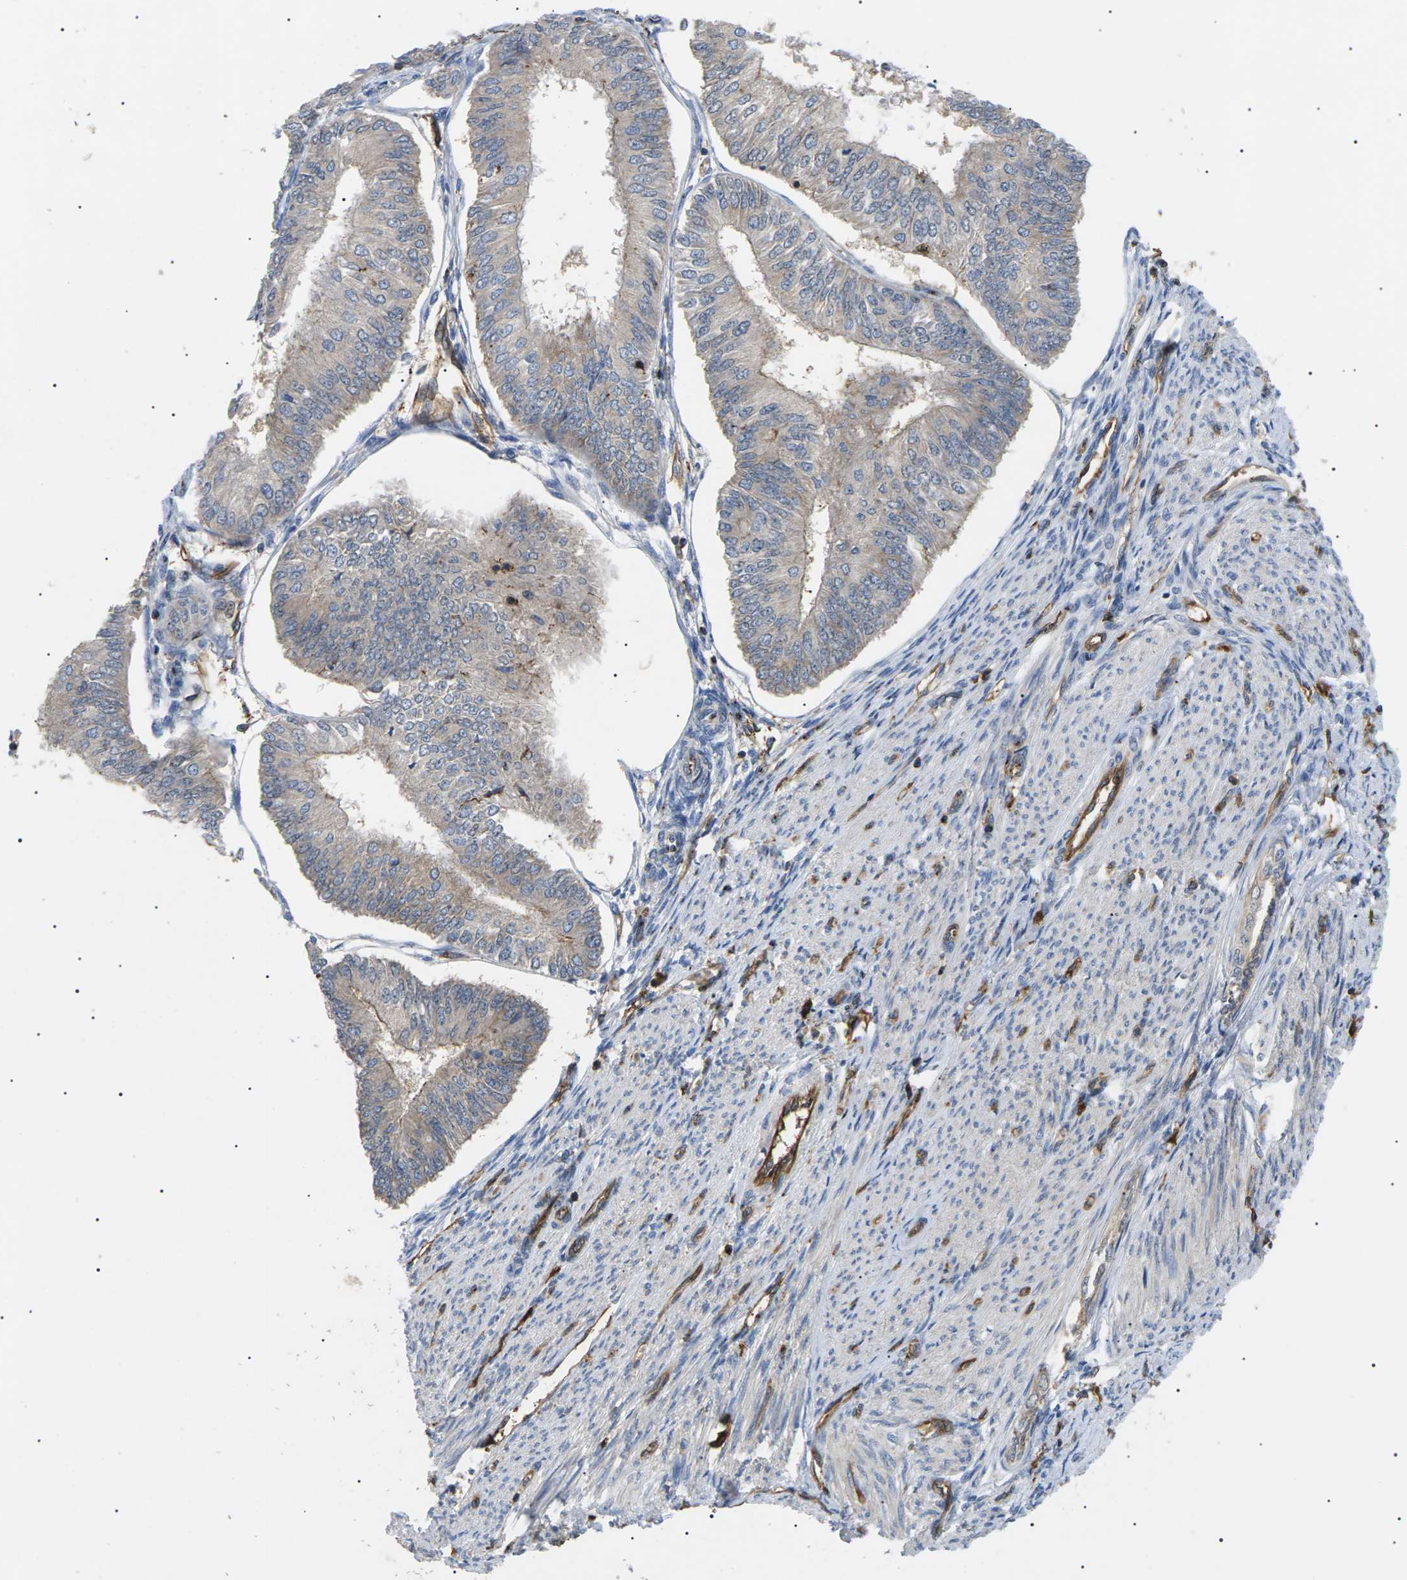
{"staining": {"intensity": "weak", "quantity": "25%-75%", "location": "cytoplasmic/membranous"}, "tissue": "endometrial cancer", "cell_type": "Tumor cells", "image_type": "cancer", "snomed": [{"axis": "morphology", "description": "Adenocarcinoma, NOS"}, {"axis": "topography", "description": "Endometrium"}], "caption": "The image reveals staining of endometrial cancer (adenocarcinoma), revealing weak cytoplasmic/membranous protein positivity (brown color) within tumor cells.", "gene": "TMTC4", "patient": {"sex": "female", "age": 58}}